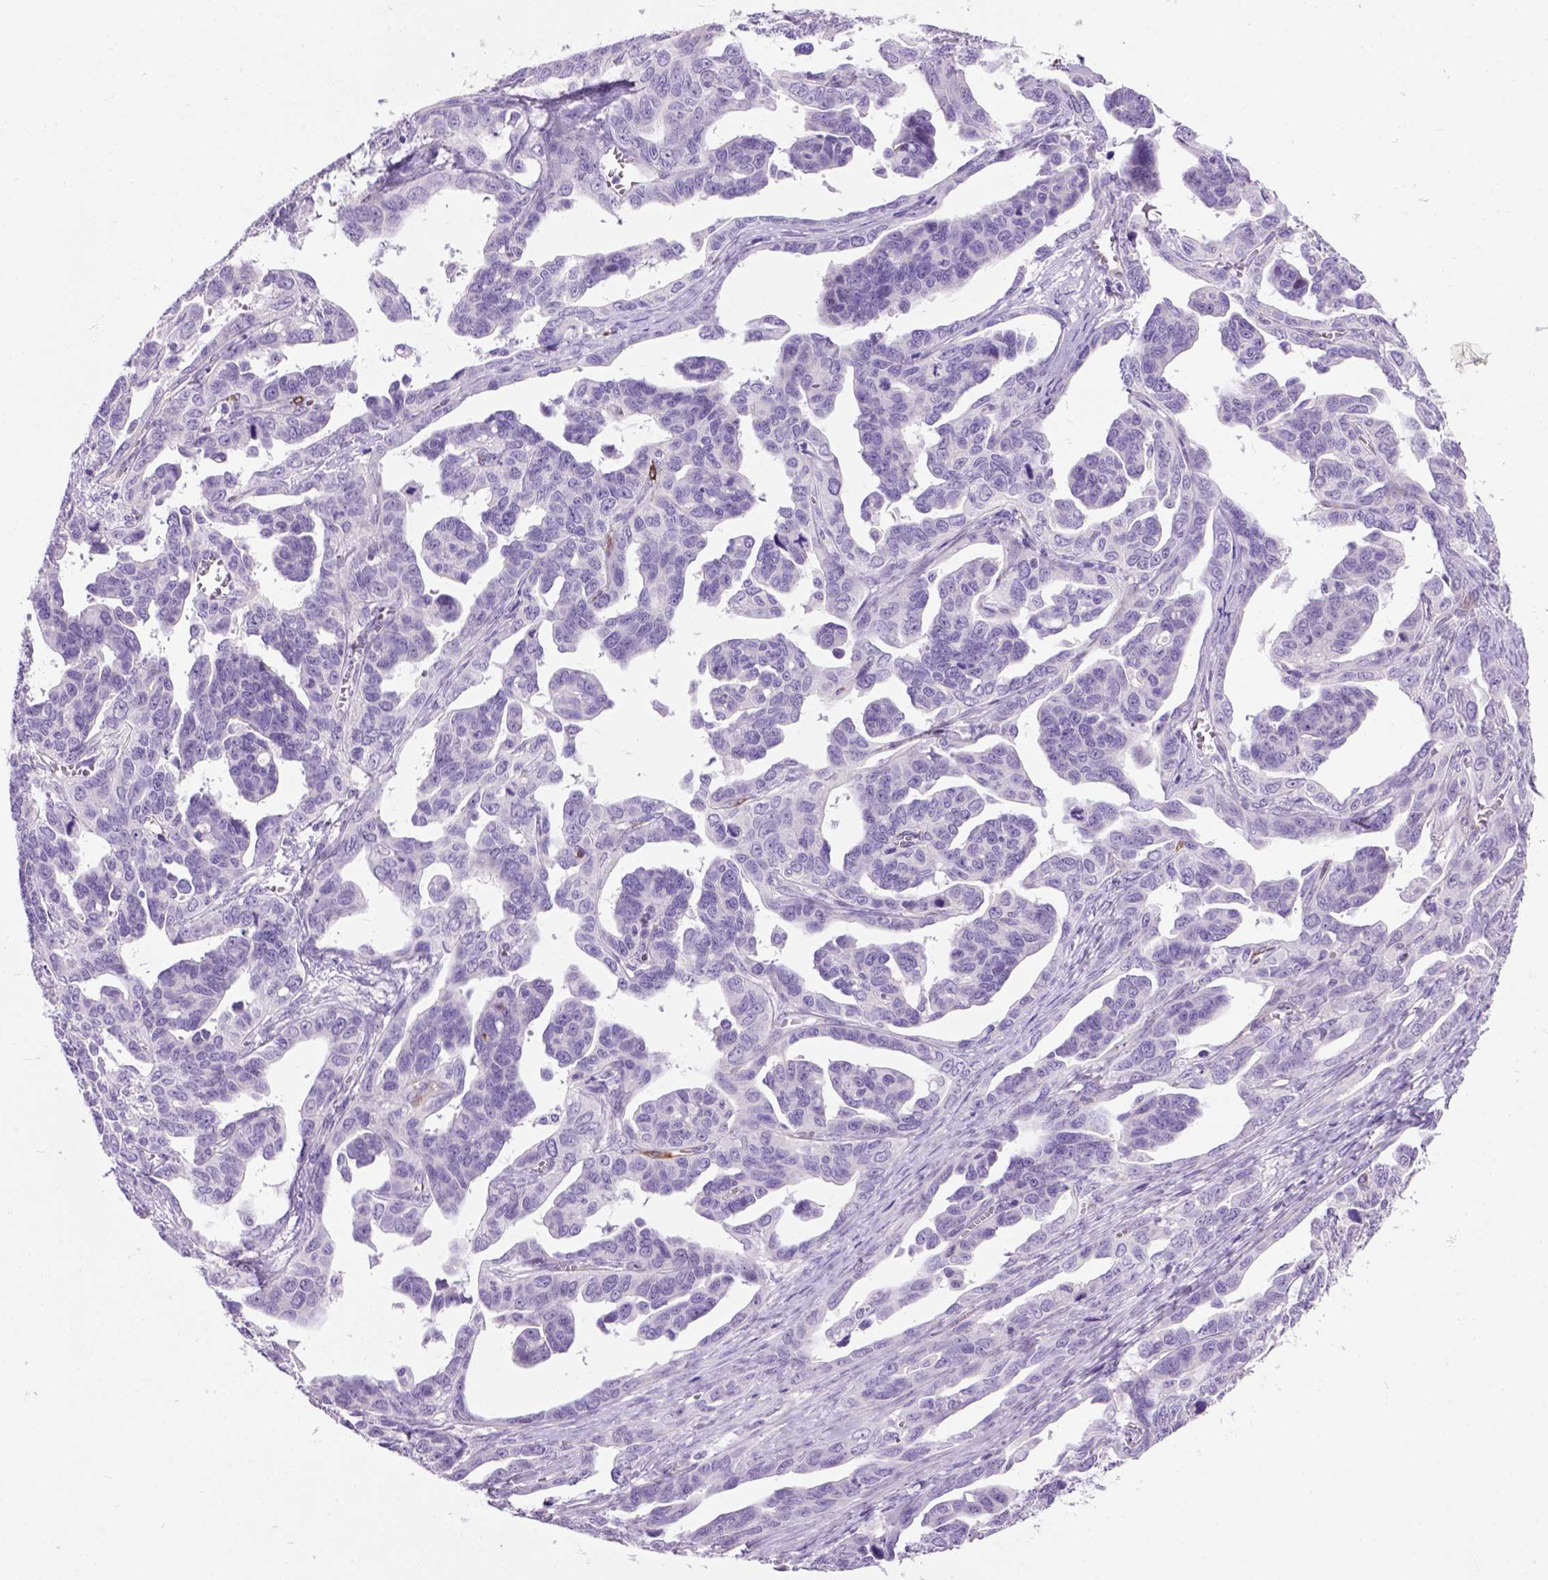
{"staining": {"intensity": "negative", "quantity": "none", "location": "none"}, "tissue": "ovarian cancer", "cell_type": "Tumor cells", "image_type": "cancer", "snomed": [{"axis": "morphology", "description": "Cystadenocarcinoma, serous, NOS"}, {"axis": "topography", "description": "Ovary"}], "caption": "Tumor cells show no significant protein staining in serous cystadenocarcinoma (ovarian).", "gene": "MAPT", "patient": {"sex": "female", "age": 69}}